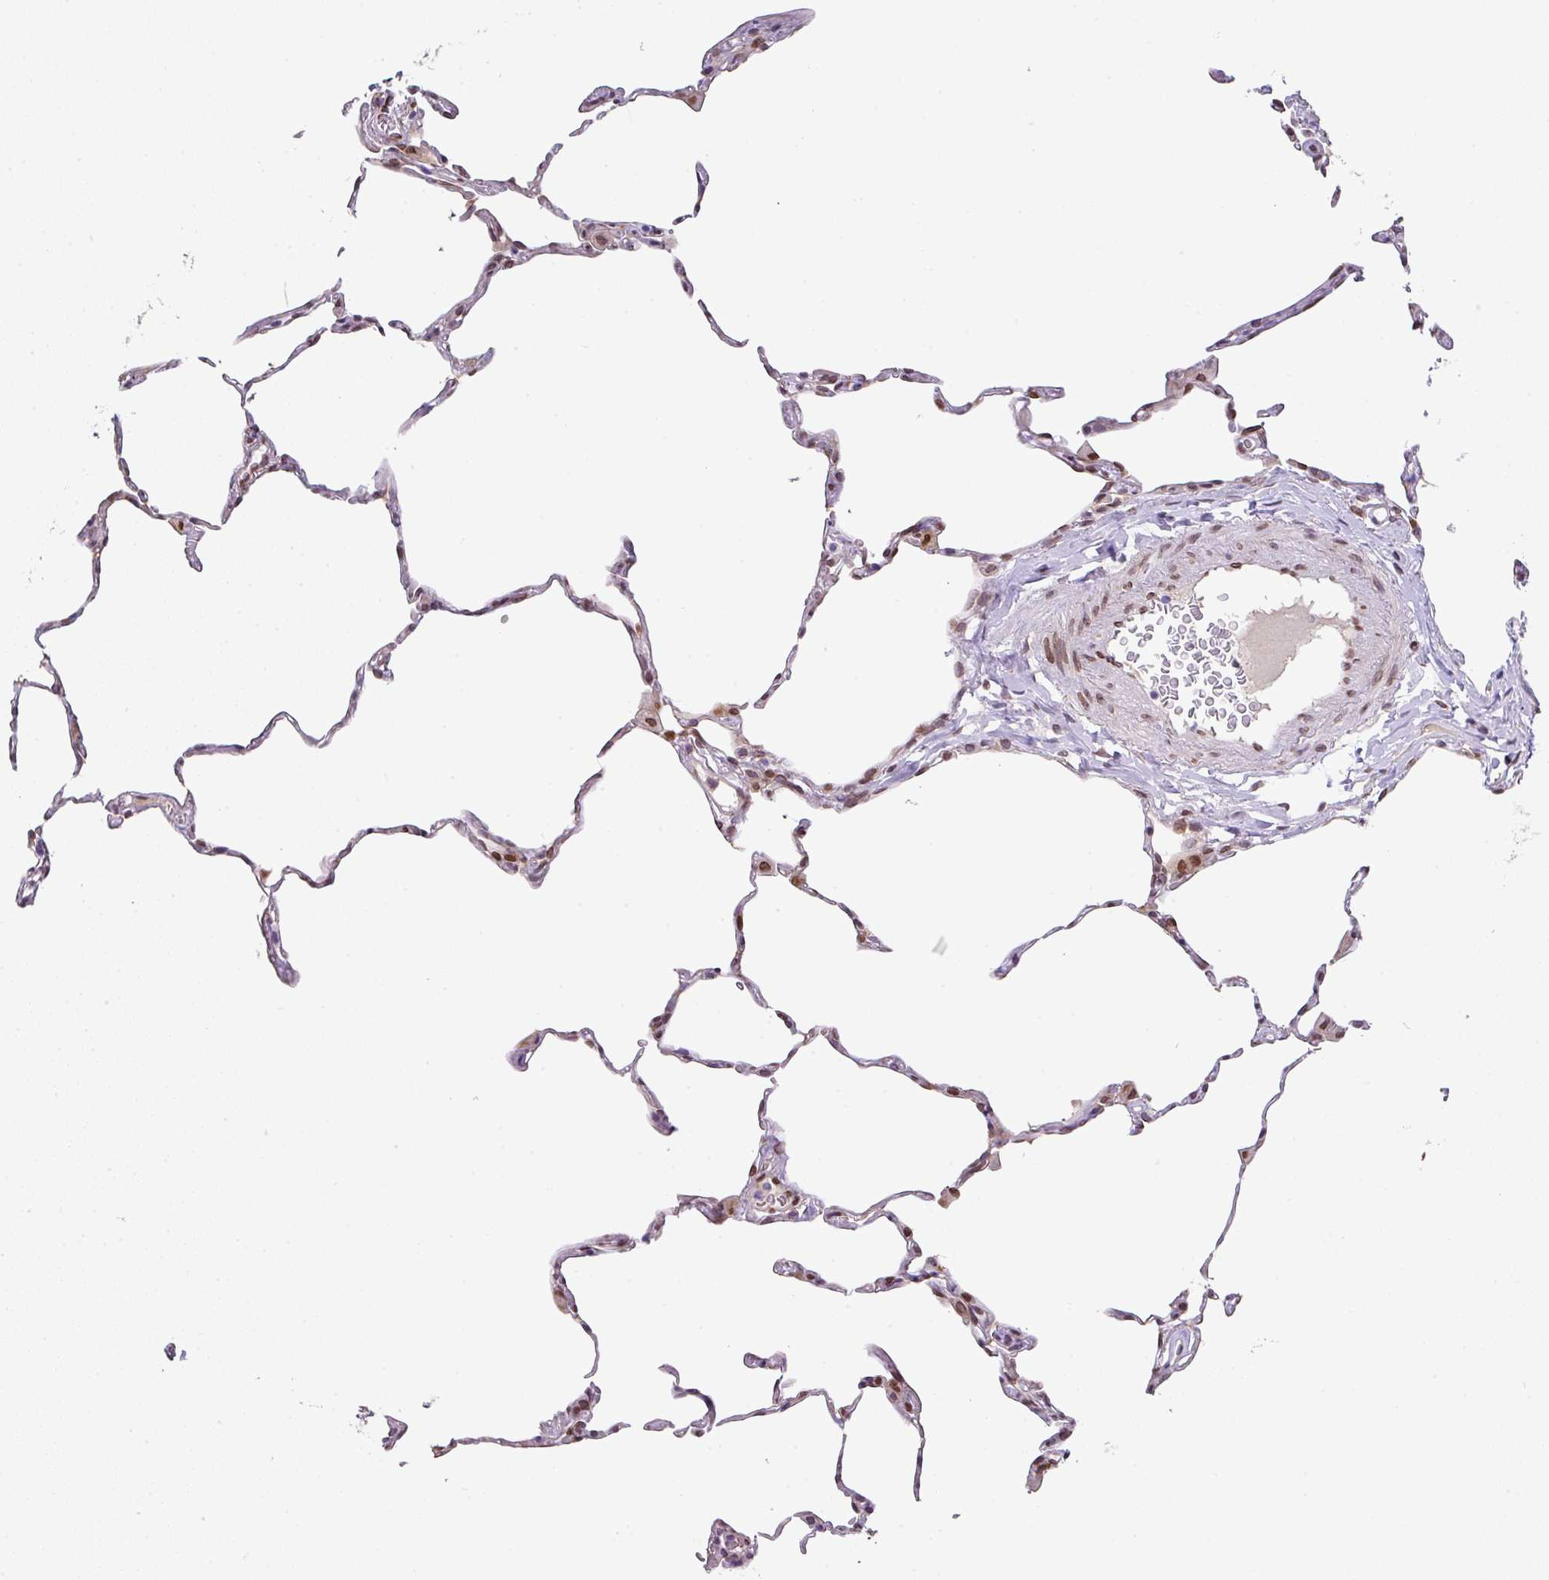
{"staining": {"intensity": "moderate", "quantity": "<25%", "location": "nuclear"}, "tissue": "lung", "cell_type": "Alveolar cells", "image_type": "normal", "snomed": [{"axis": "morphology", "description": "Normal tissue, NOS"}, {"axis": "topography", "description": "Lung"}], "caption": "Protein staining of benign lung displays moderate nuclear positivity in approximately <25% of alveolar cells.", "gene": "PLK1", "patient": {"sex": "female", "age": 57}}